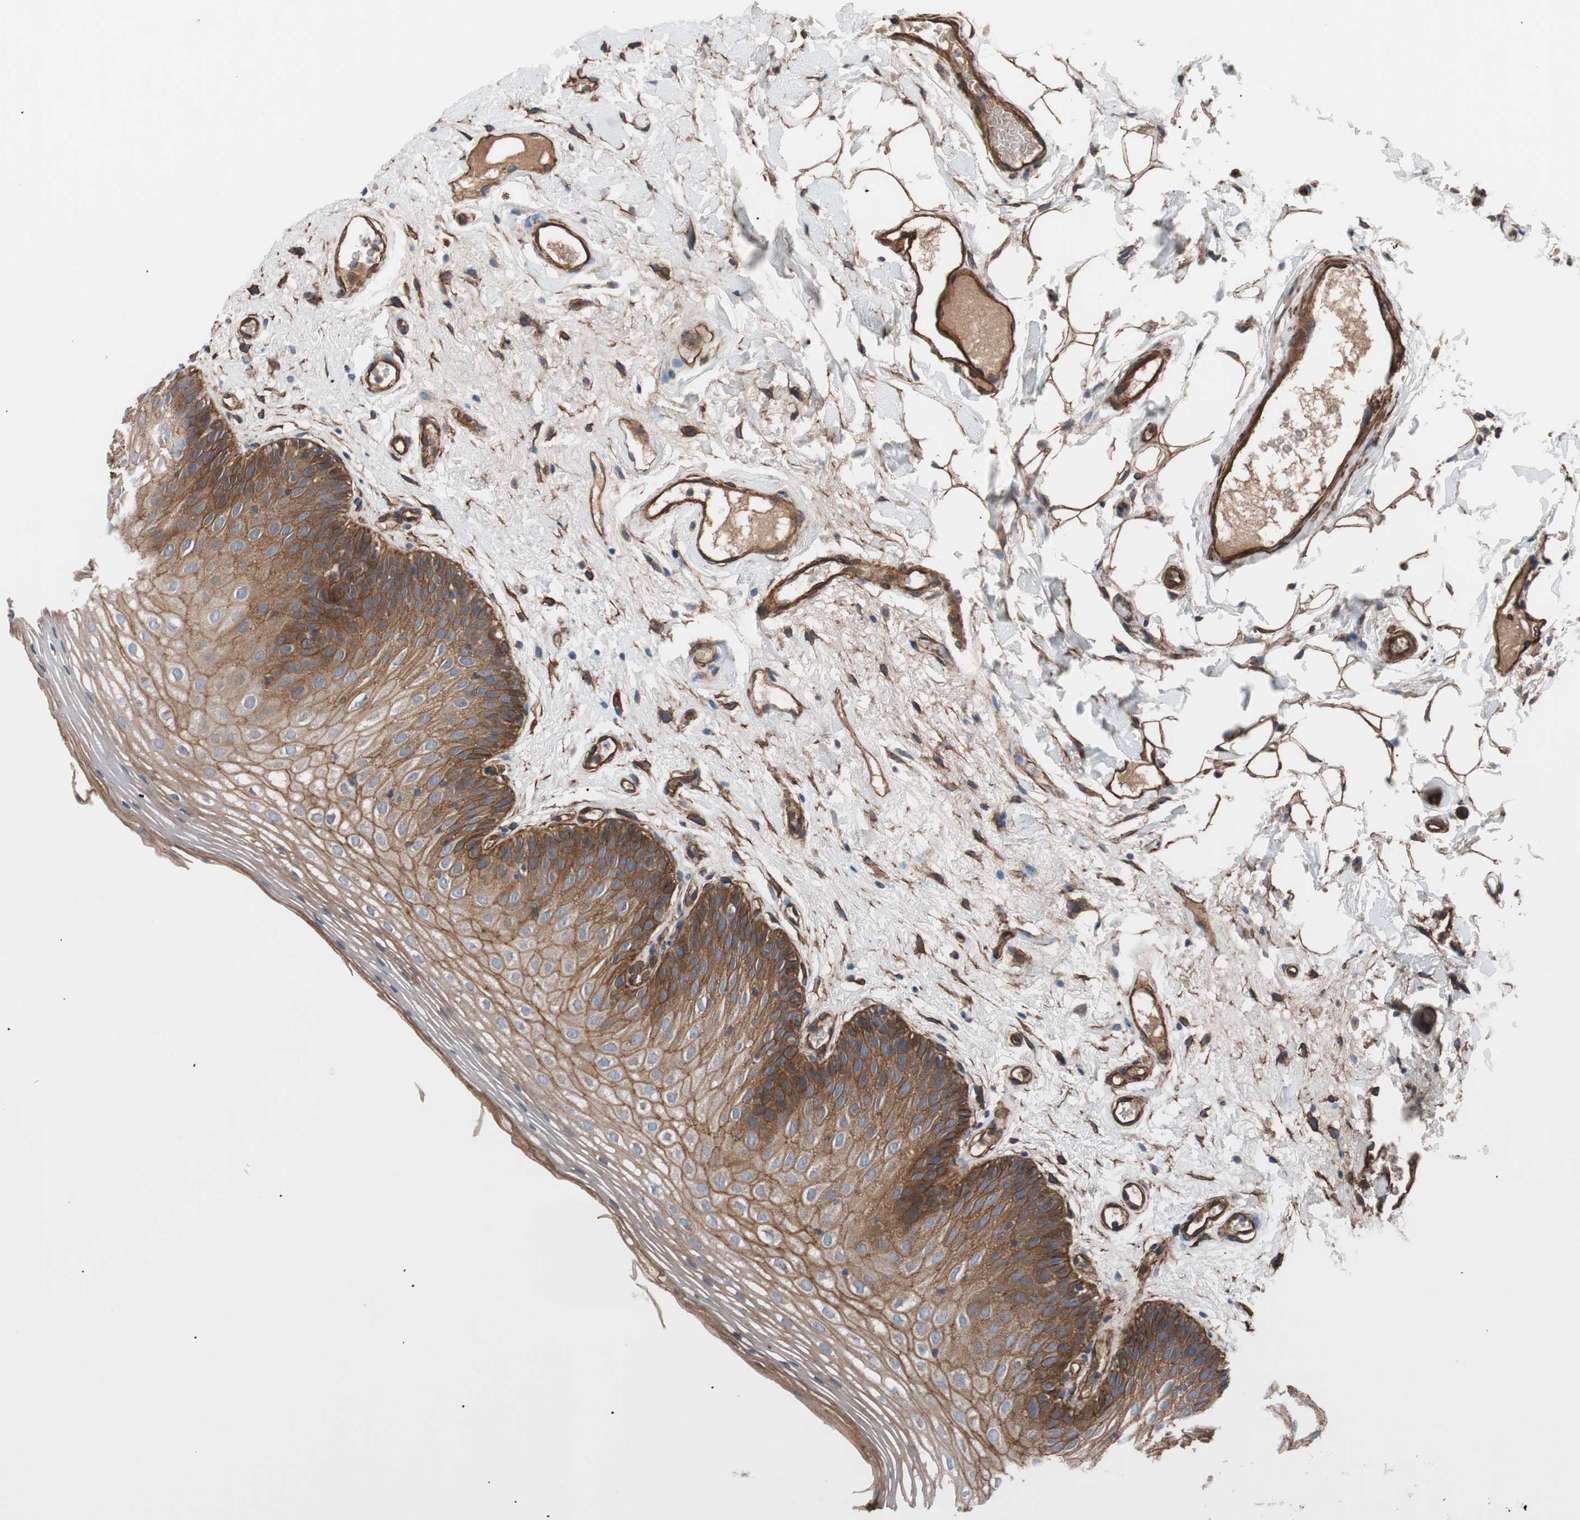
{"staining": {"intensity": "moderate", "quantity": ">75%", "location": "cytoplasmic/membranous"}, "tissue": "oral mucosa", "cell_type": "Squamous epithelial cells", "image_type": "normal", "snomed": [{"axis": "morphology", "description": "Normal tissue, NOS"}, {"axis": "morphology", "description": "Squamous cell carcinoma, NOS"}, {"axis": "topography", "description": "Skeletal muscle"}, {"axis": "topography", "description": "Oral tissue"}], "caption": "This histopathology image shows IHC staining of benign oral mucosa, with medium moderate cytoplasmic/membranous positivity in about >75% of squamous epithelial cells.", "gene": "SPINT1", "patient": {"sex": "male", "age": 71}}